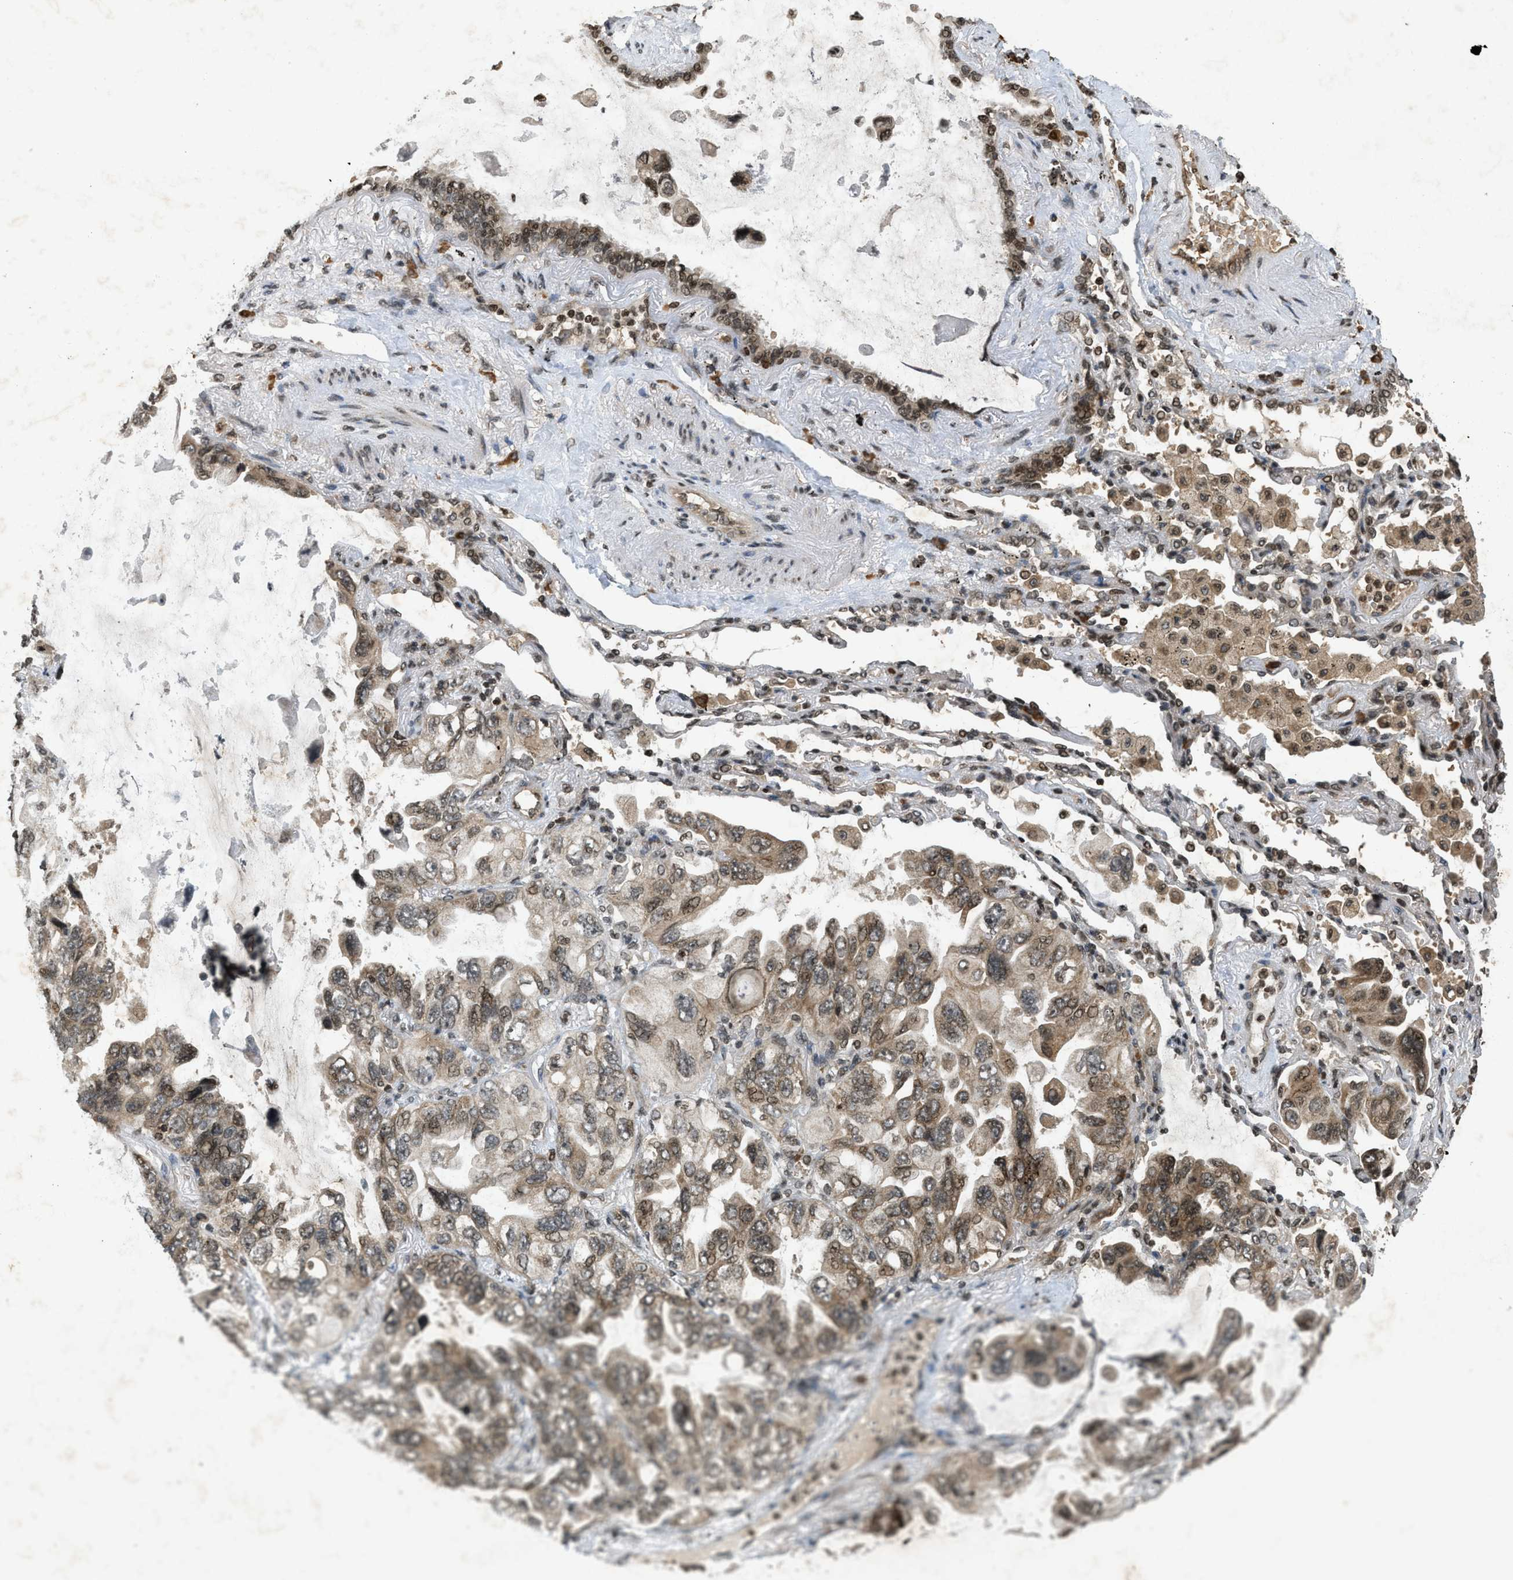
{"staining": {"intensity": "moderate", "quantity": ">75%", "location": "cytoplasmic/membranous,nuclear"}, "tissue": "lung cancer", "cell_type": "Tumor cells", "image_type": "cancer", "snomed": [{"axis": "morphology", "description": "Squamous cell carcinoma, NOS"}, {"axis": "topography", "description": "Lung"}], "caption": "Immunohistochemistry (IHC) (DAB (3,3'-diaminobenzidine)) staining of human lung cancer (squamous cell carcinoma) reveals moderate cytoplasmic/membranous and nuclear protein staining in approximately >75% of tumor cells. The staining is performed using DAB brown chromogen to label protein expression. The nuclei are counter-stained blue using hematoxylin.", "gene": "SIAH1", "patient": {"sex": "female", "age": 73}}